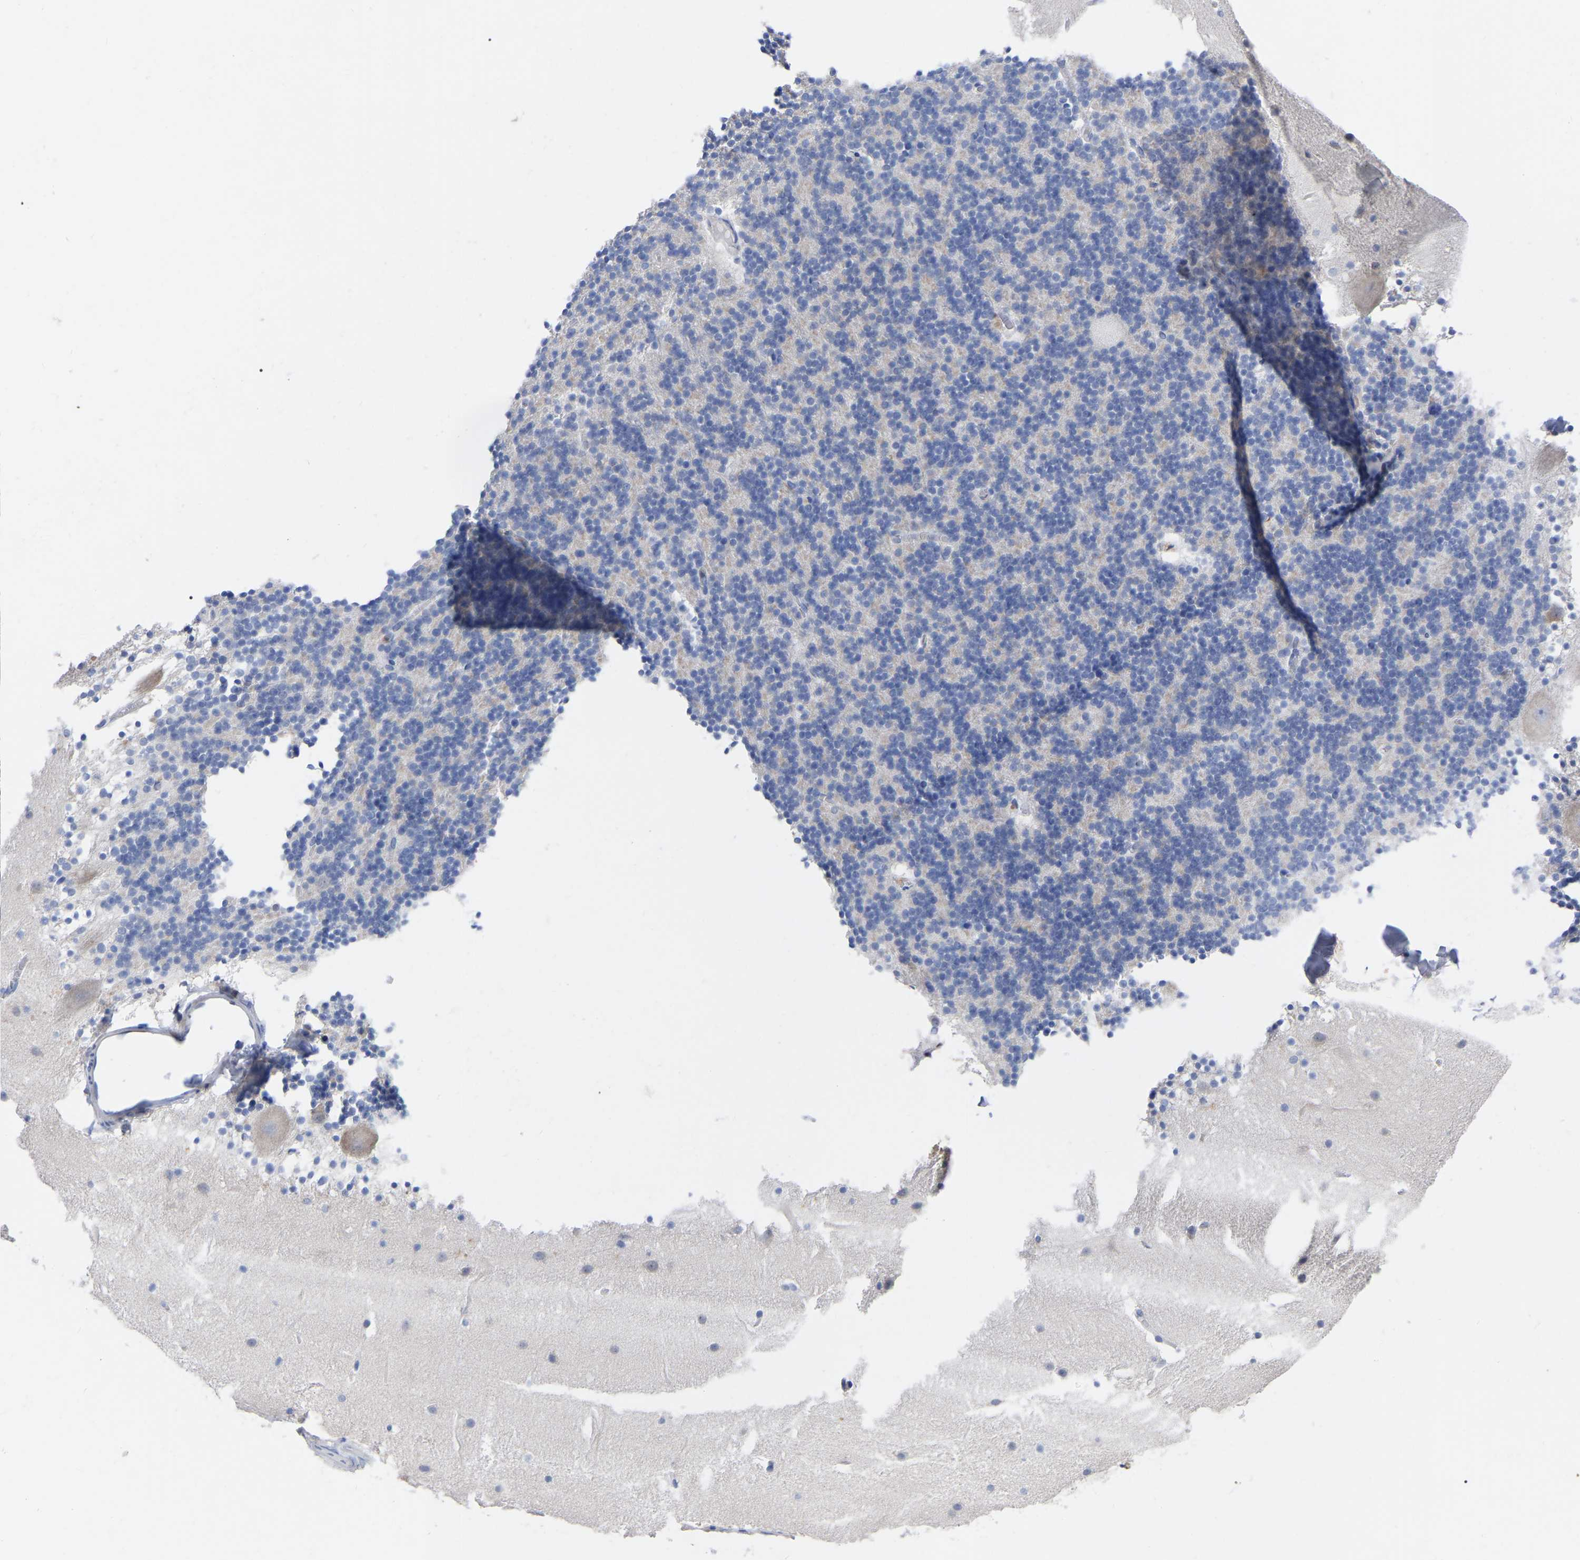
{"staining": {"intensity": "negative", "quantity": "none", "location": "none"}, "tissue": "cerebellum", "cell_type": "Cells in granular layer", "image_type": "normal", "snomed": [{"axis": "morphology", "description": "Normal tissue, NOS"}, {"axis": "topography", "description": "Cerebellum"}], "caption": "Cells in granular layer are negative for protein expression in benign human cerebellum. (DAB (3,3'-diaminobenzidine) immunohistochemistry (IHC) with hematoxylin counter stain).", "gene": "PTPN7", "patient": {"sex": "male", "age": 45}}